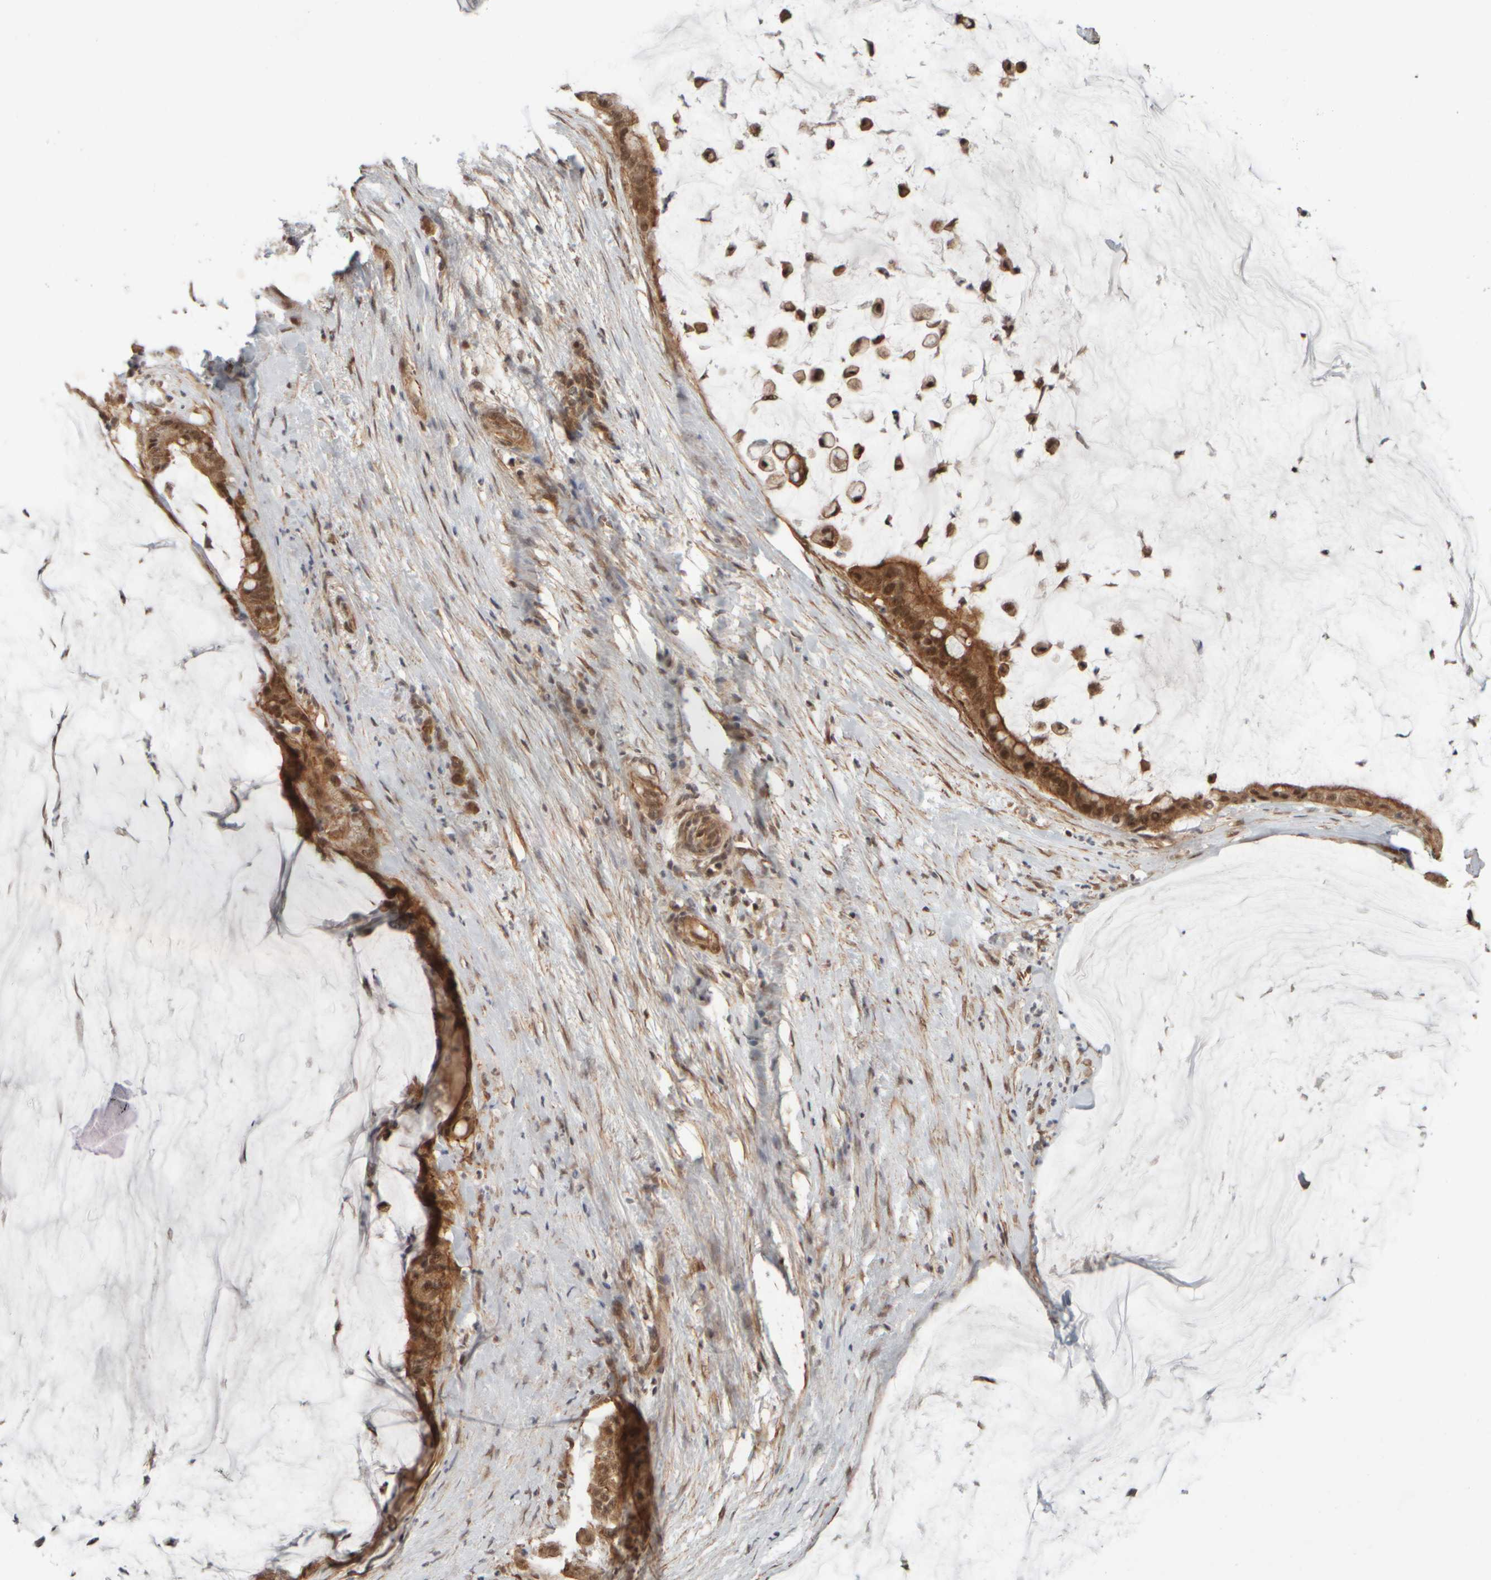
{"staining": {"intensity": "moderate", "quantity": ">75%", "location": "cytoplasmic/membranous,nuclear"}, "tissue": "pancreatic cancer", "cell_type": "Tumor cells", "image_type": "cancer", "snomed": [{"axis": "morphology", "description": "Adenocarcinoma, NOS"}, {"axis": "topography", "description": "Pancreas"}], "caption": "Tumor cells exhibit medium levels of moderate cytoplasmic/membranous and nuclear expression in about >75% of cells in pancreatic adenocarcinoma. Using DAB (brown) and hematoxylin (blue) stains, captured at high magnification using brightfield microscopy.", "gene": "SYNRG", "patient": {"sex": "male", "age": 41}}